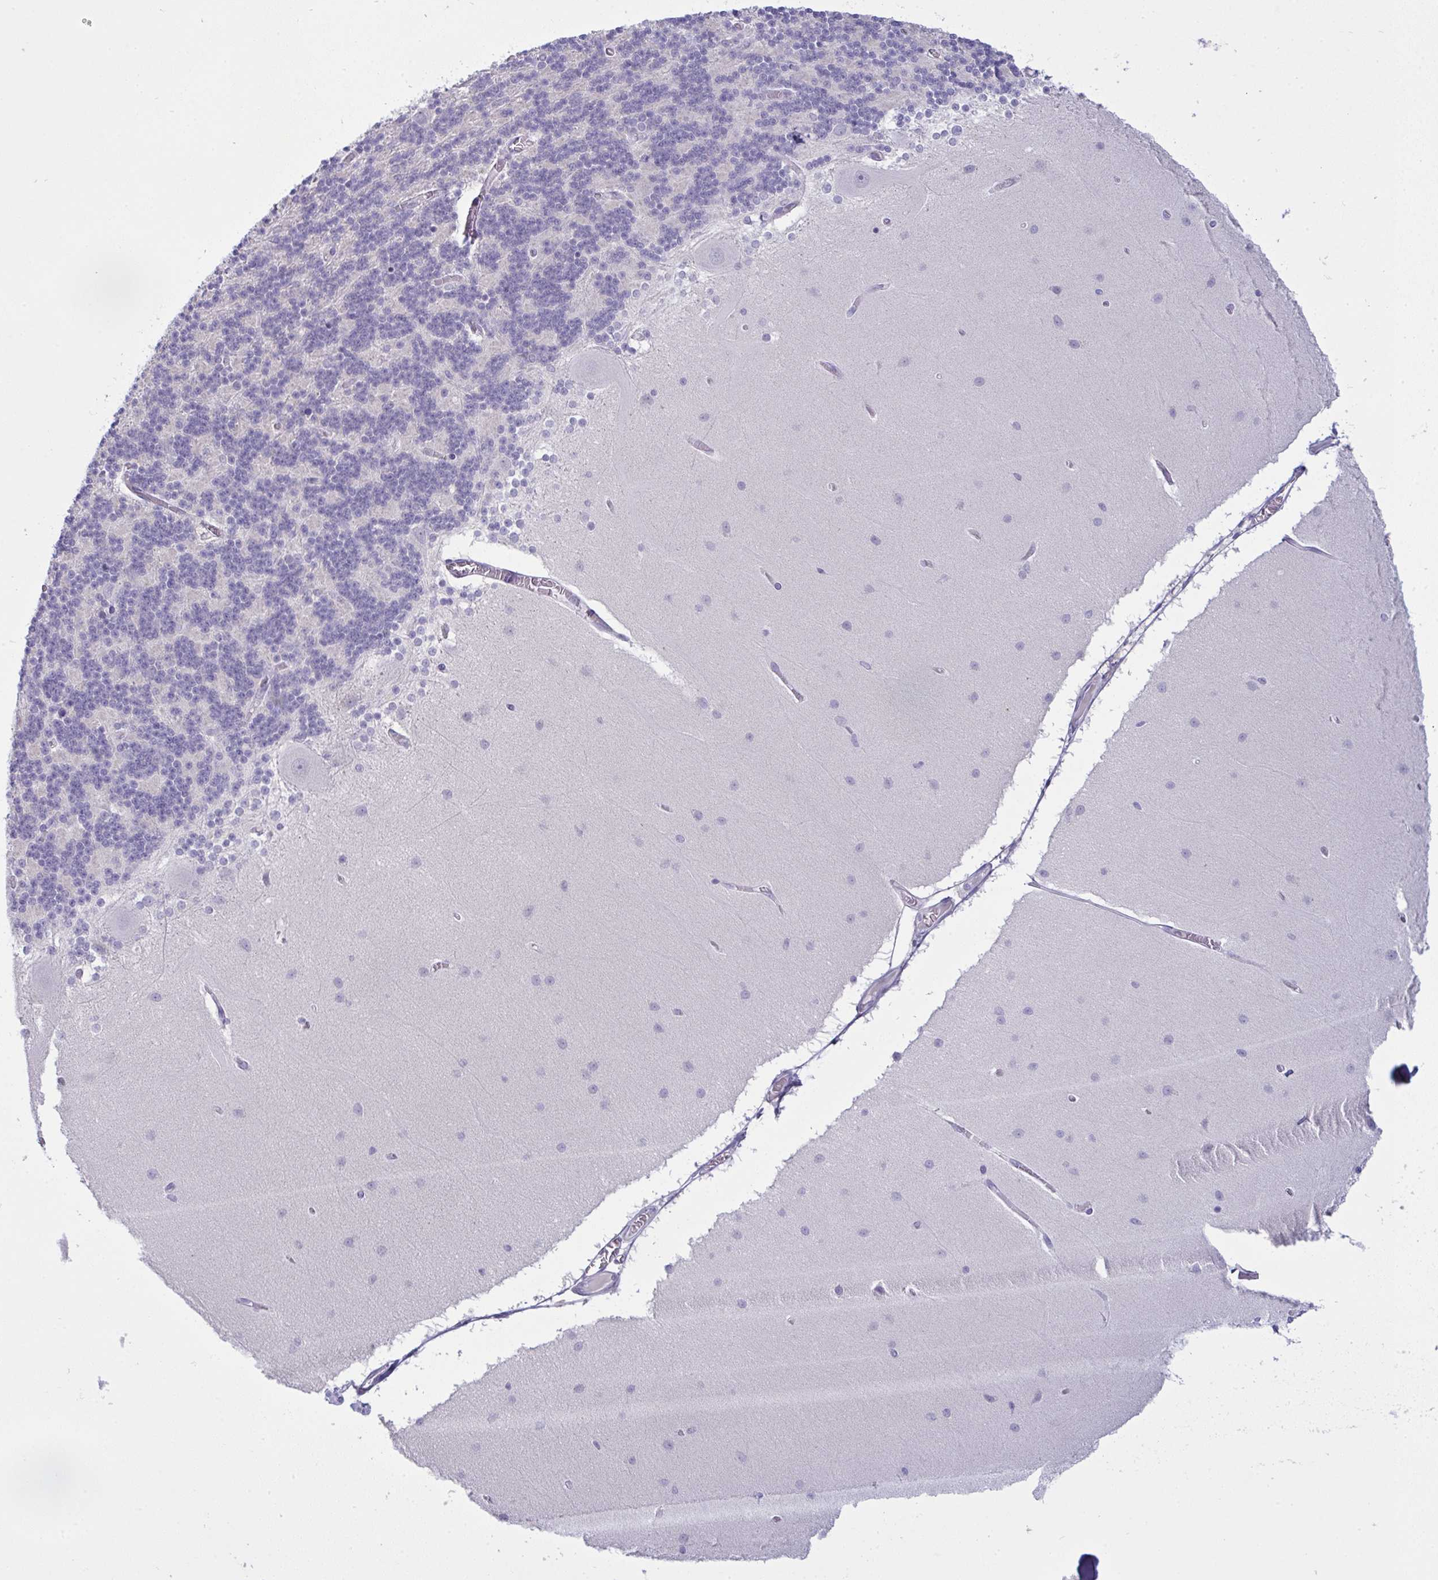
{"staining": {"intensity": "negative", "quantity": "none", "location": "none"}, "tissue": "cerebellum", "cell_type": "Cells in granular layer", "image_type": "normal", "snomed": [{"axis": "morphology", "description": "Normal tissue, NOS"}, {"axis": "topography", "description": "Cerebellum"}], "caption": "DAB immunohistochemical staining of normal cerebellum shows no significant expression in cells in granular layer.", "gene": "TENT5D", "patient": {"sex": "female", "age": 54}}